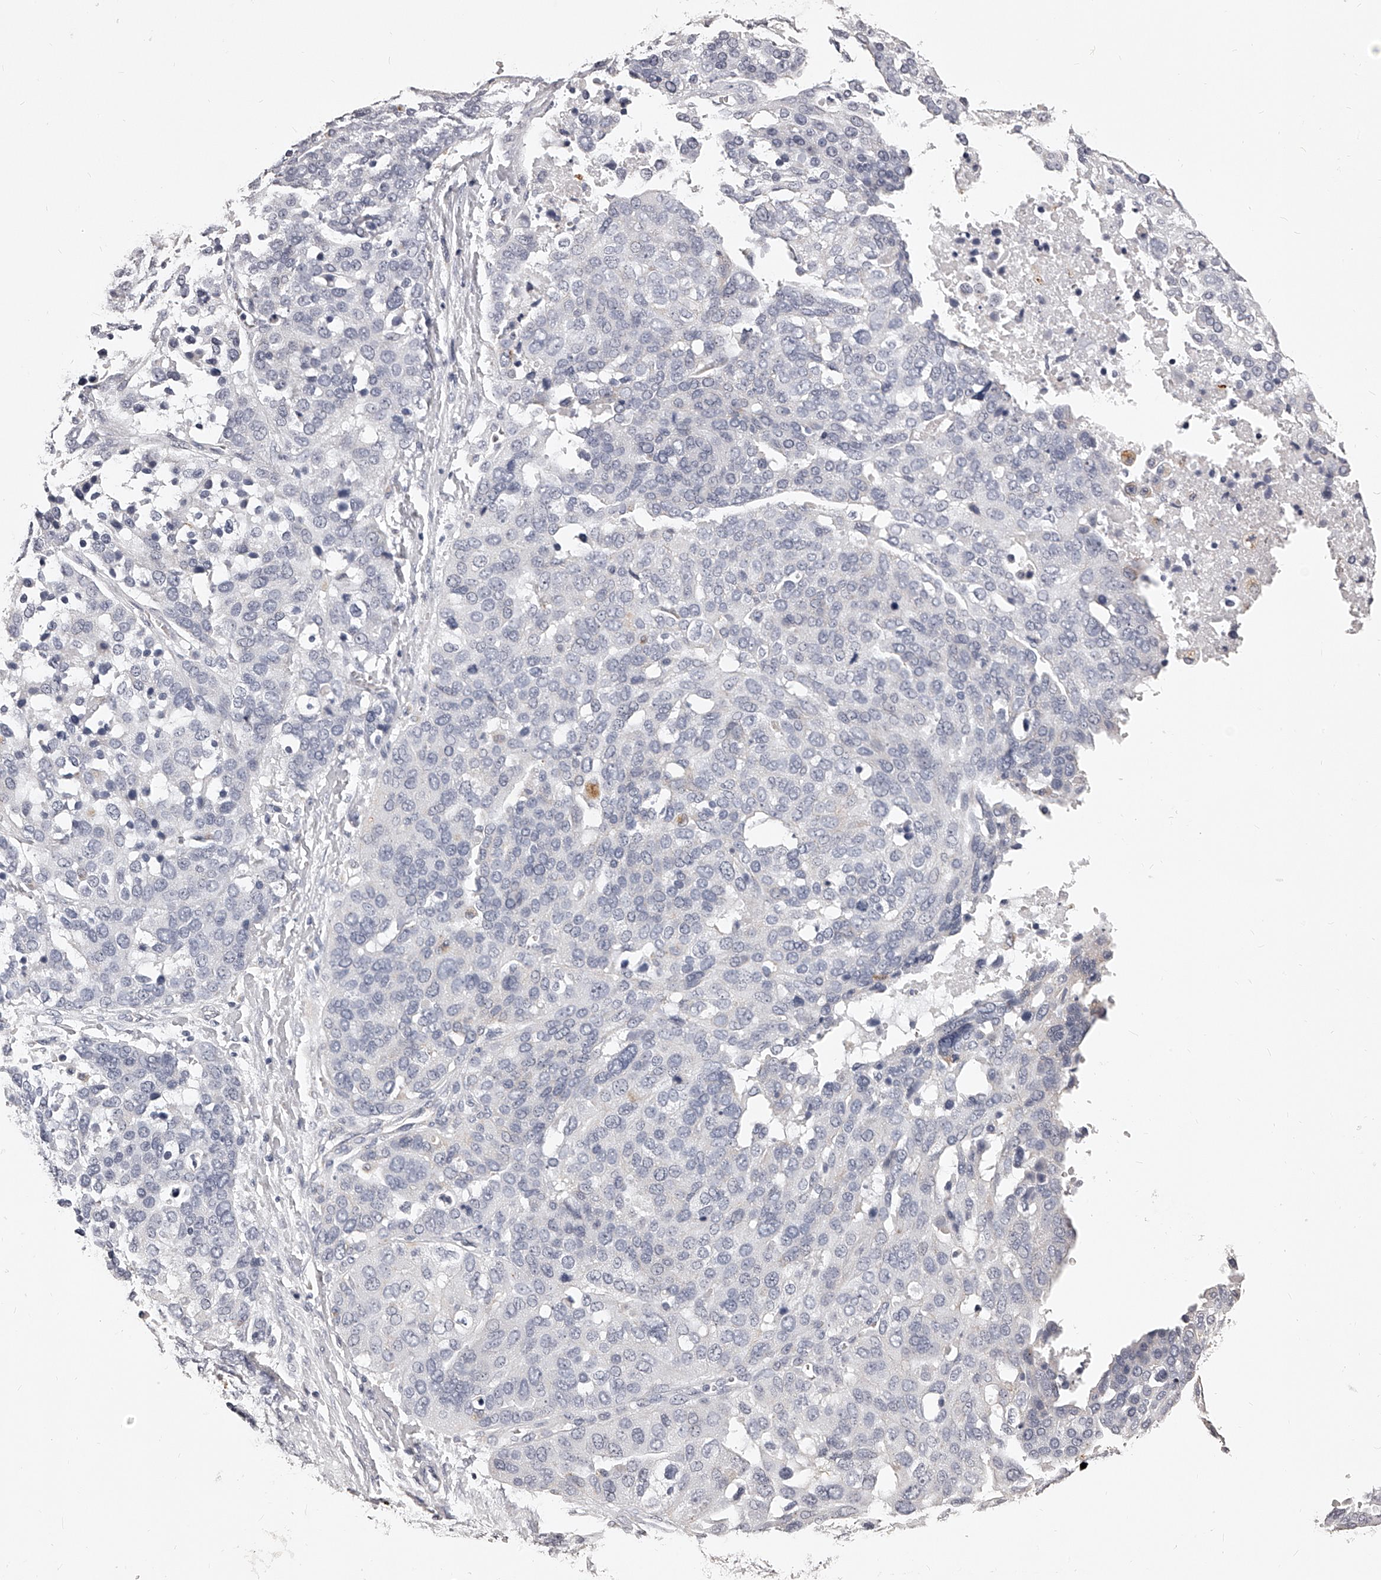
{"staining": {"intensity": "negative", "quantity": "none", "location": "none"}, "tissue": "ovarian cancer", "cell_type": "Tumor cells", "image_type": "cancer", "snomed": [{"axis": "morphology", "description": "Cystadenocarcinoma, serous, NOS"}, {"axis": "topography", "description": "Ovary"}], "caption": "An image of human ovarian cancer is negative for staining in tumor cells.", "gene": "DMRT1", "patient": {"sex": "female", "age": 44}}